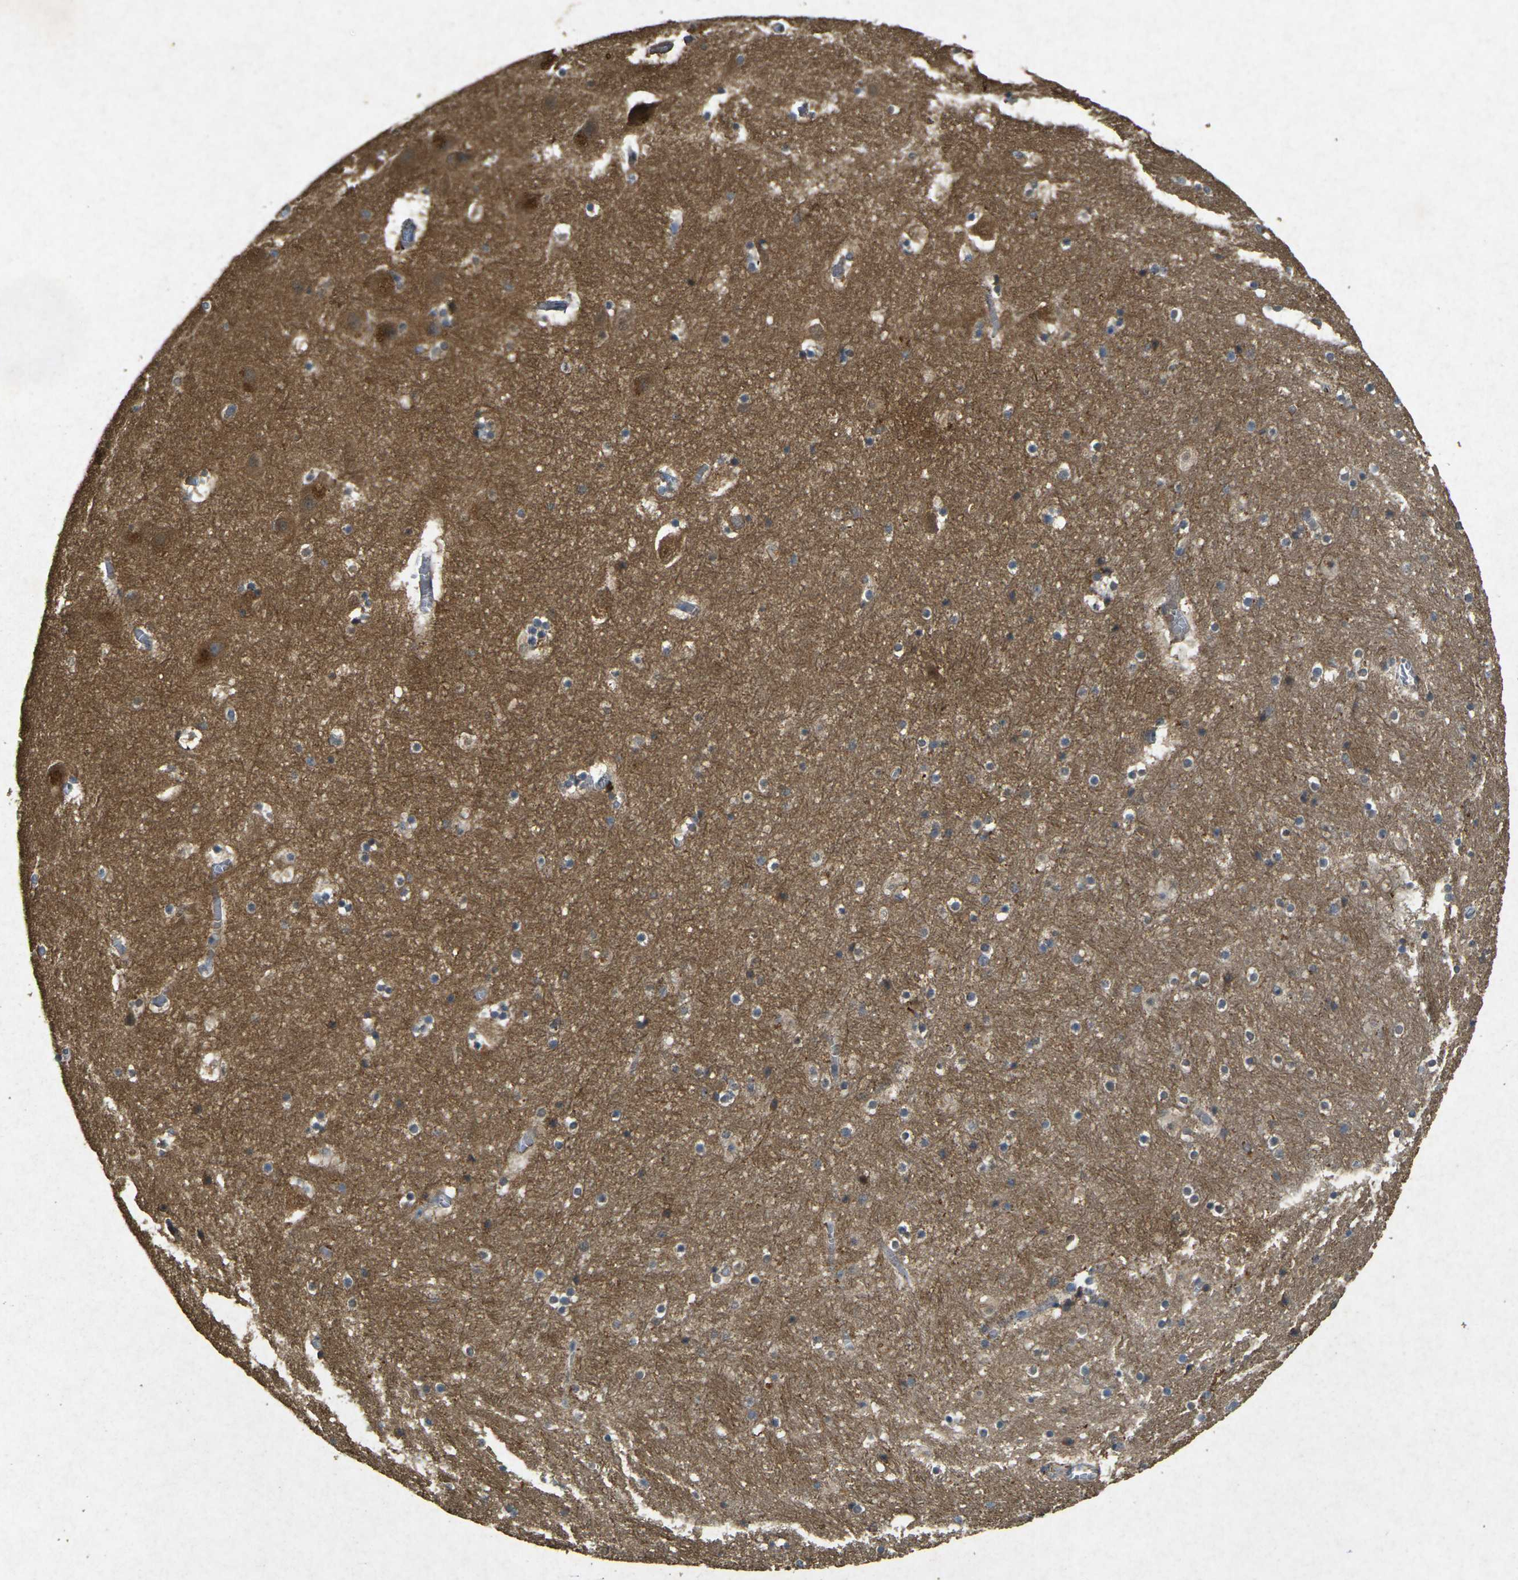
{"staining": {"intensity": "moderate", "quantity": "<25%", "location": "cytoplasmic/membranous"}, "tissue": "hippocampus", "cell_type": "Glial cells", "image_type": "normal", "snomed": [{"axis": "morphology", "description": "Normal tissue, NOS"}, {"axis": "topography", "description": "Hippocampus"}], "caption": "Human hippocampus stained for a protein (brown) demonstrates moderate cytoplasmic/membranous positive staining in approximately <25% of glial cells.", "gene": "RGMA", "patient": {"sex": "male", "age": 45}}